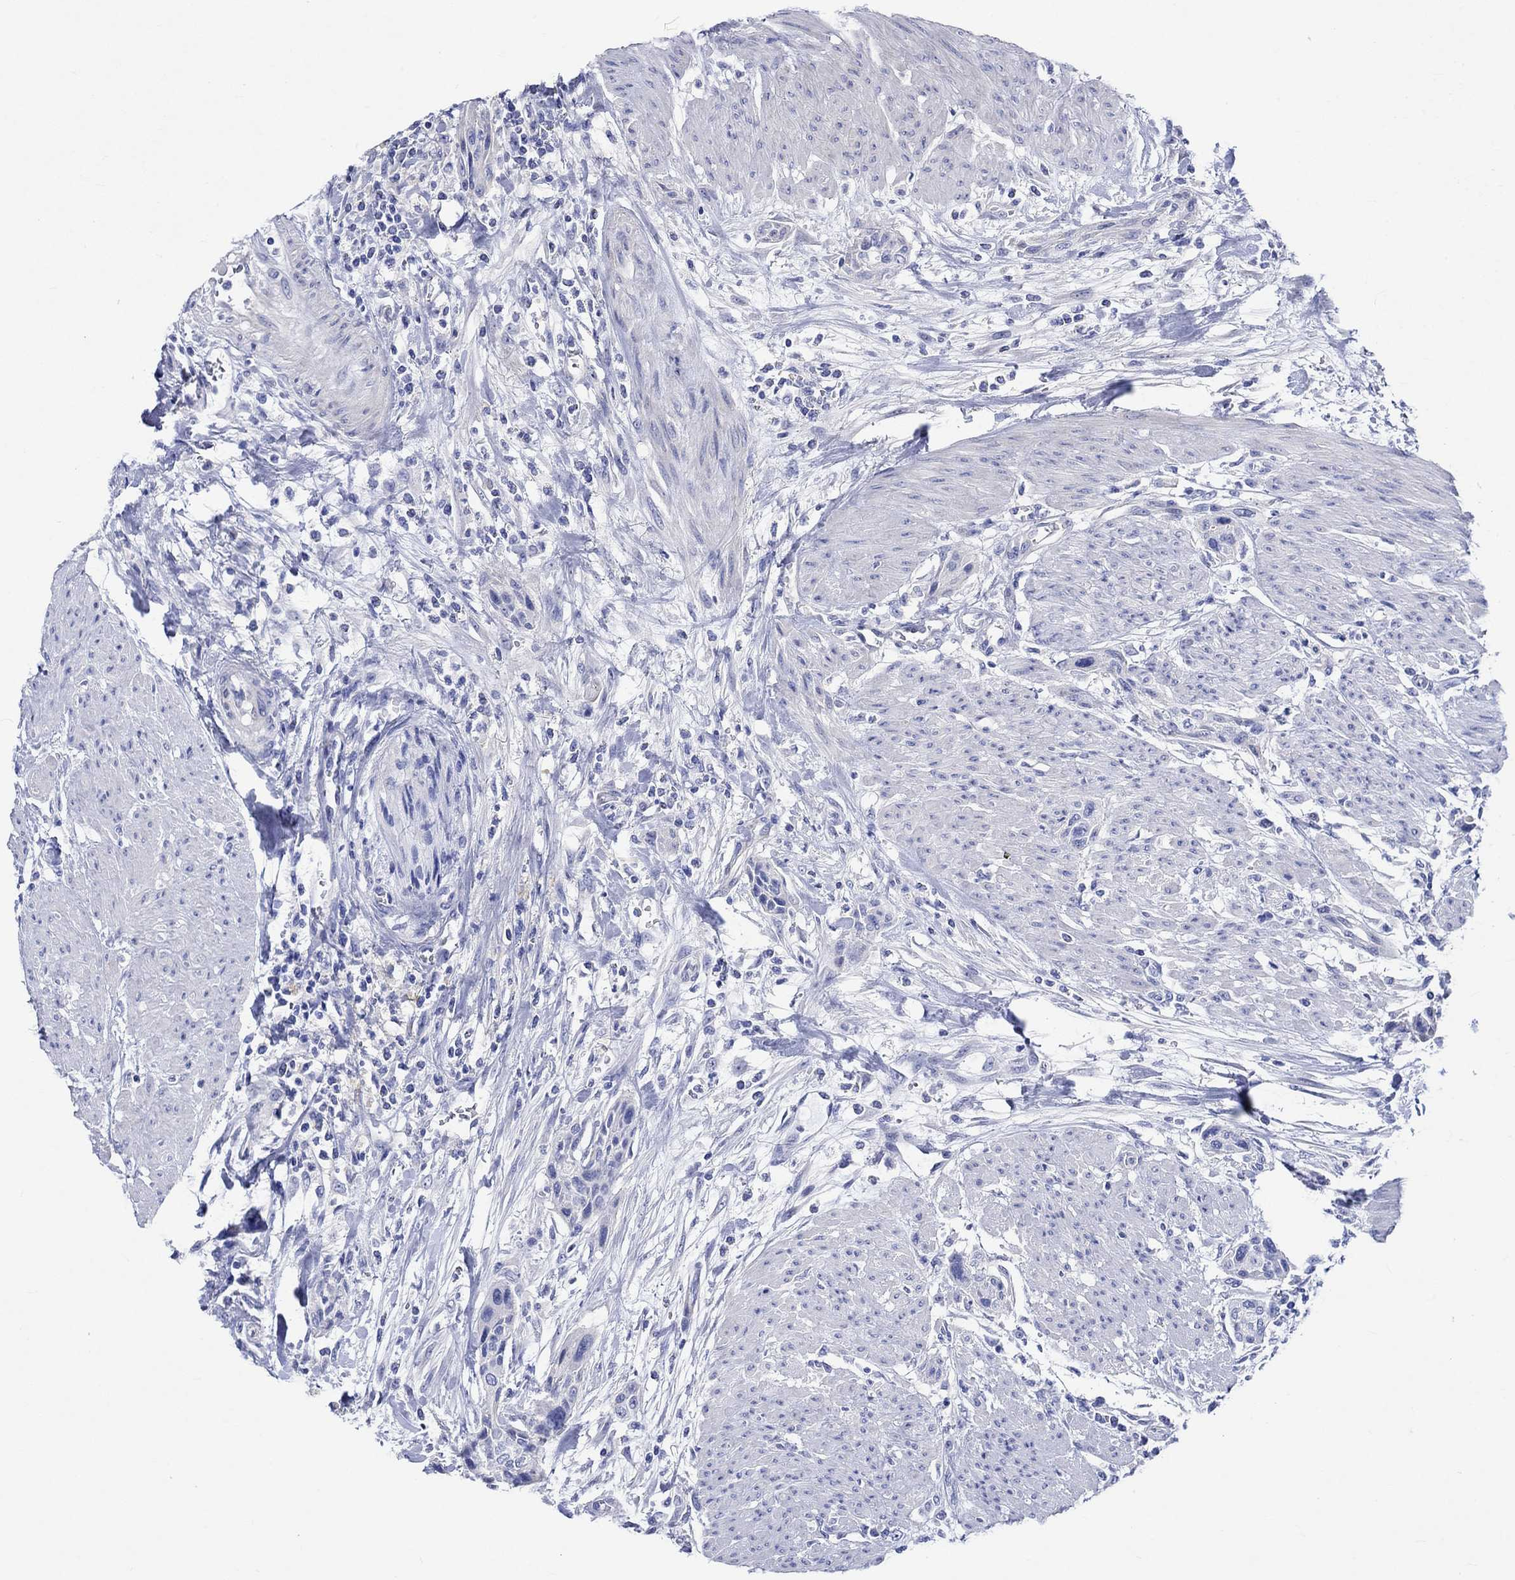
{"staining": {"intensity": "negative", "quantity": "none", "location": "none"}, "tissue": "urothelial cancer", "cell_type": "Tumor cells", "image_type": "cancer", "snomed": [{"axis": "morphology", "description": "Urothelial carcinoma, High grade"}, {"axis": "topography", "description": "Urinary bladder"}], "caption": "There is no significant staining in tumor cells of urothelial cancer. Brightfield microscopy of immunohistochemistry stained with DAB (brown) and hematoxylin (blue), captured at high magnification.", "gene": "HARBI1", "patient": {"sex": "male", "age": 35}}